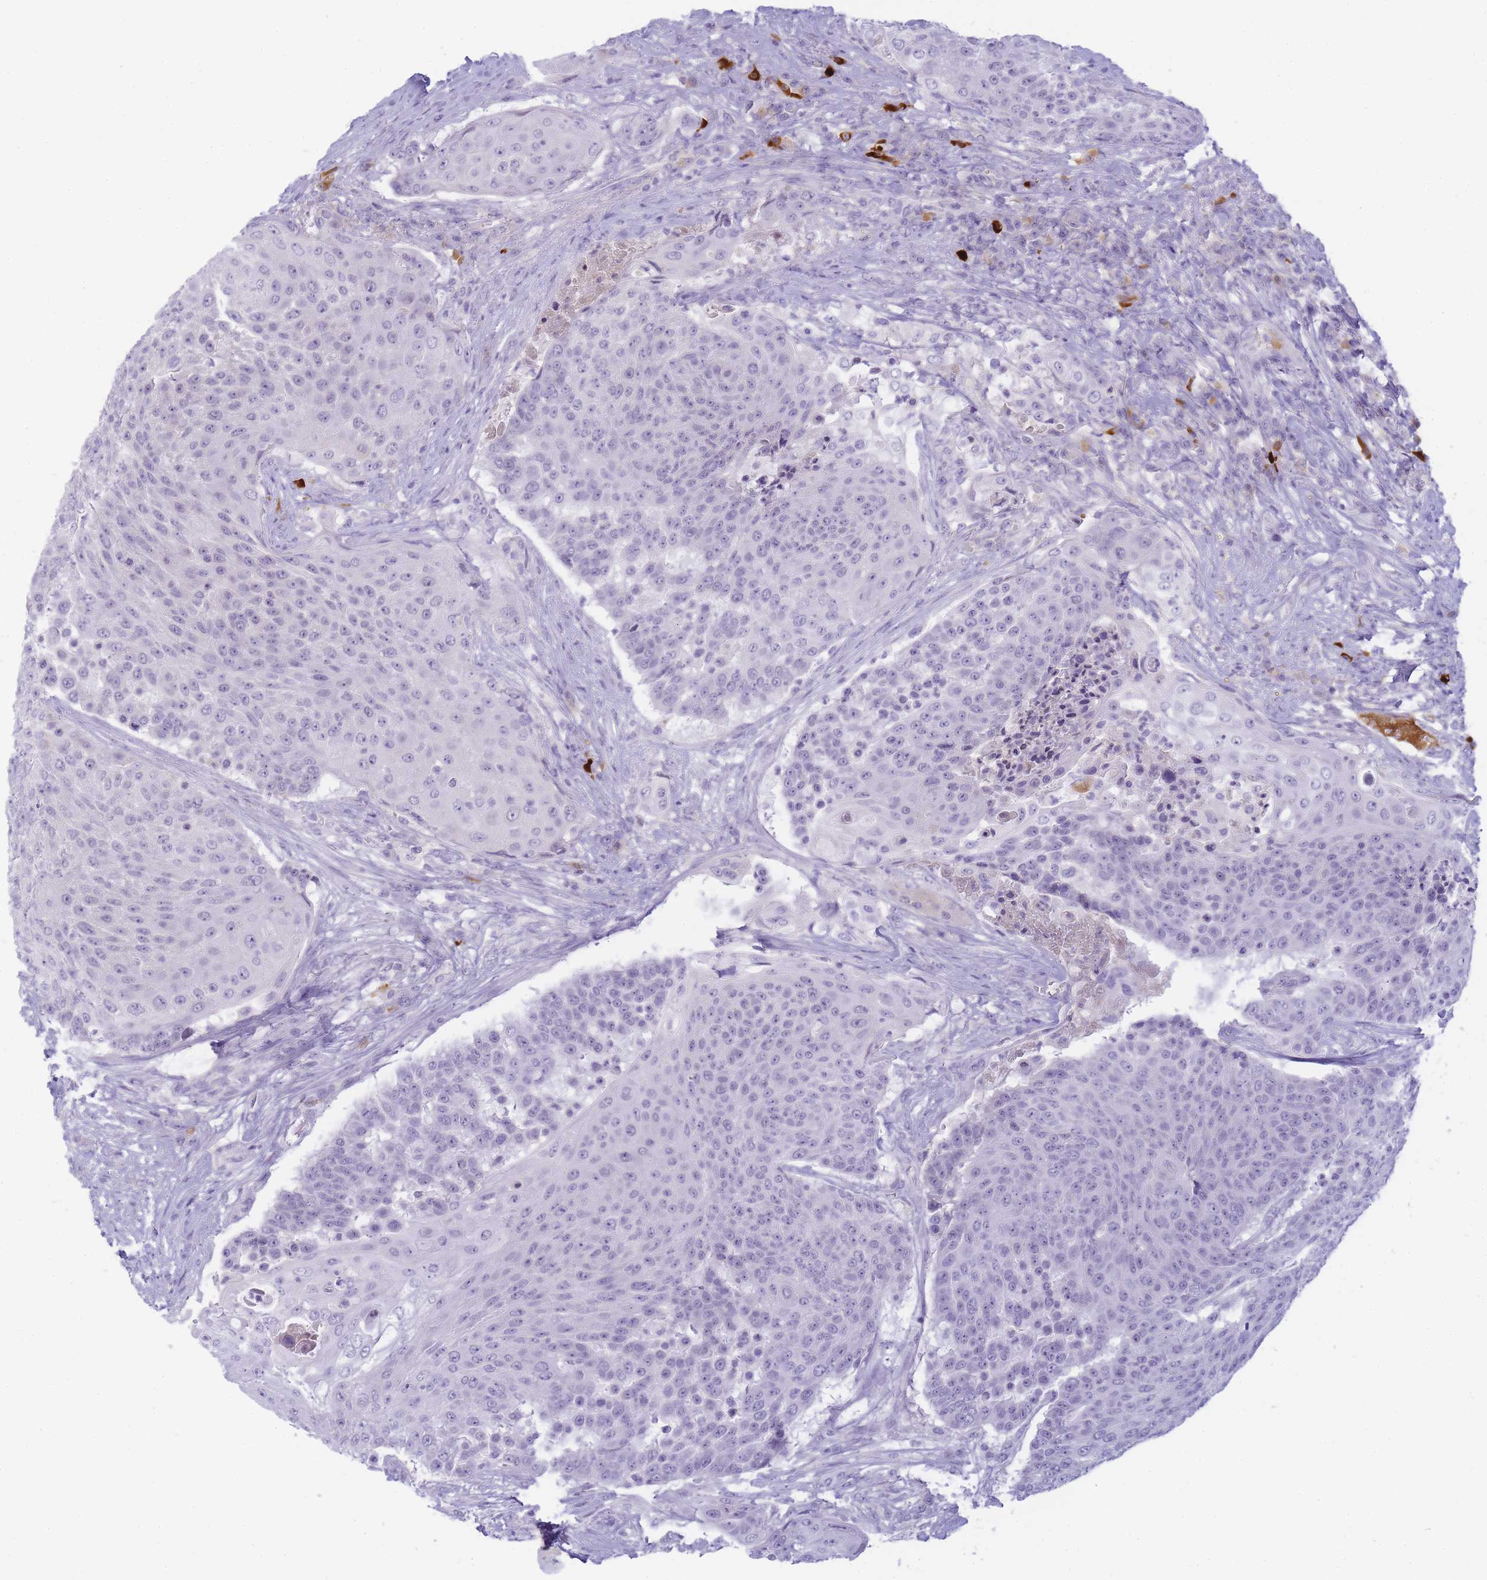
{"staining": {"intensity": "negative", "quantity": "none", "location": "none"}, "tissue": "urothelial cancer", "cell_type": "Tumor cells", "image_type": "cancer", "snomed": [{"axis": "morphology", "description": "Urothelial carcinoma, High grade"}, {"axis": "topography", "description": "Urinary bladder"}], "caption": "An image of human urothelial cancer is negative for staining in tumor cells.", "gene": "RRAD", "patient": {"sex": "female", "age": 63}}